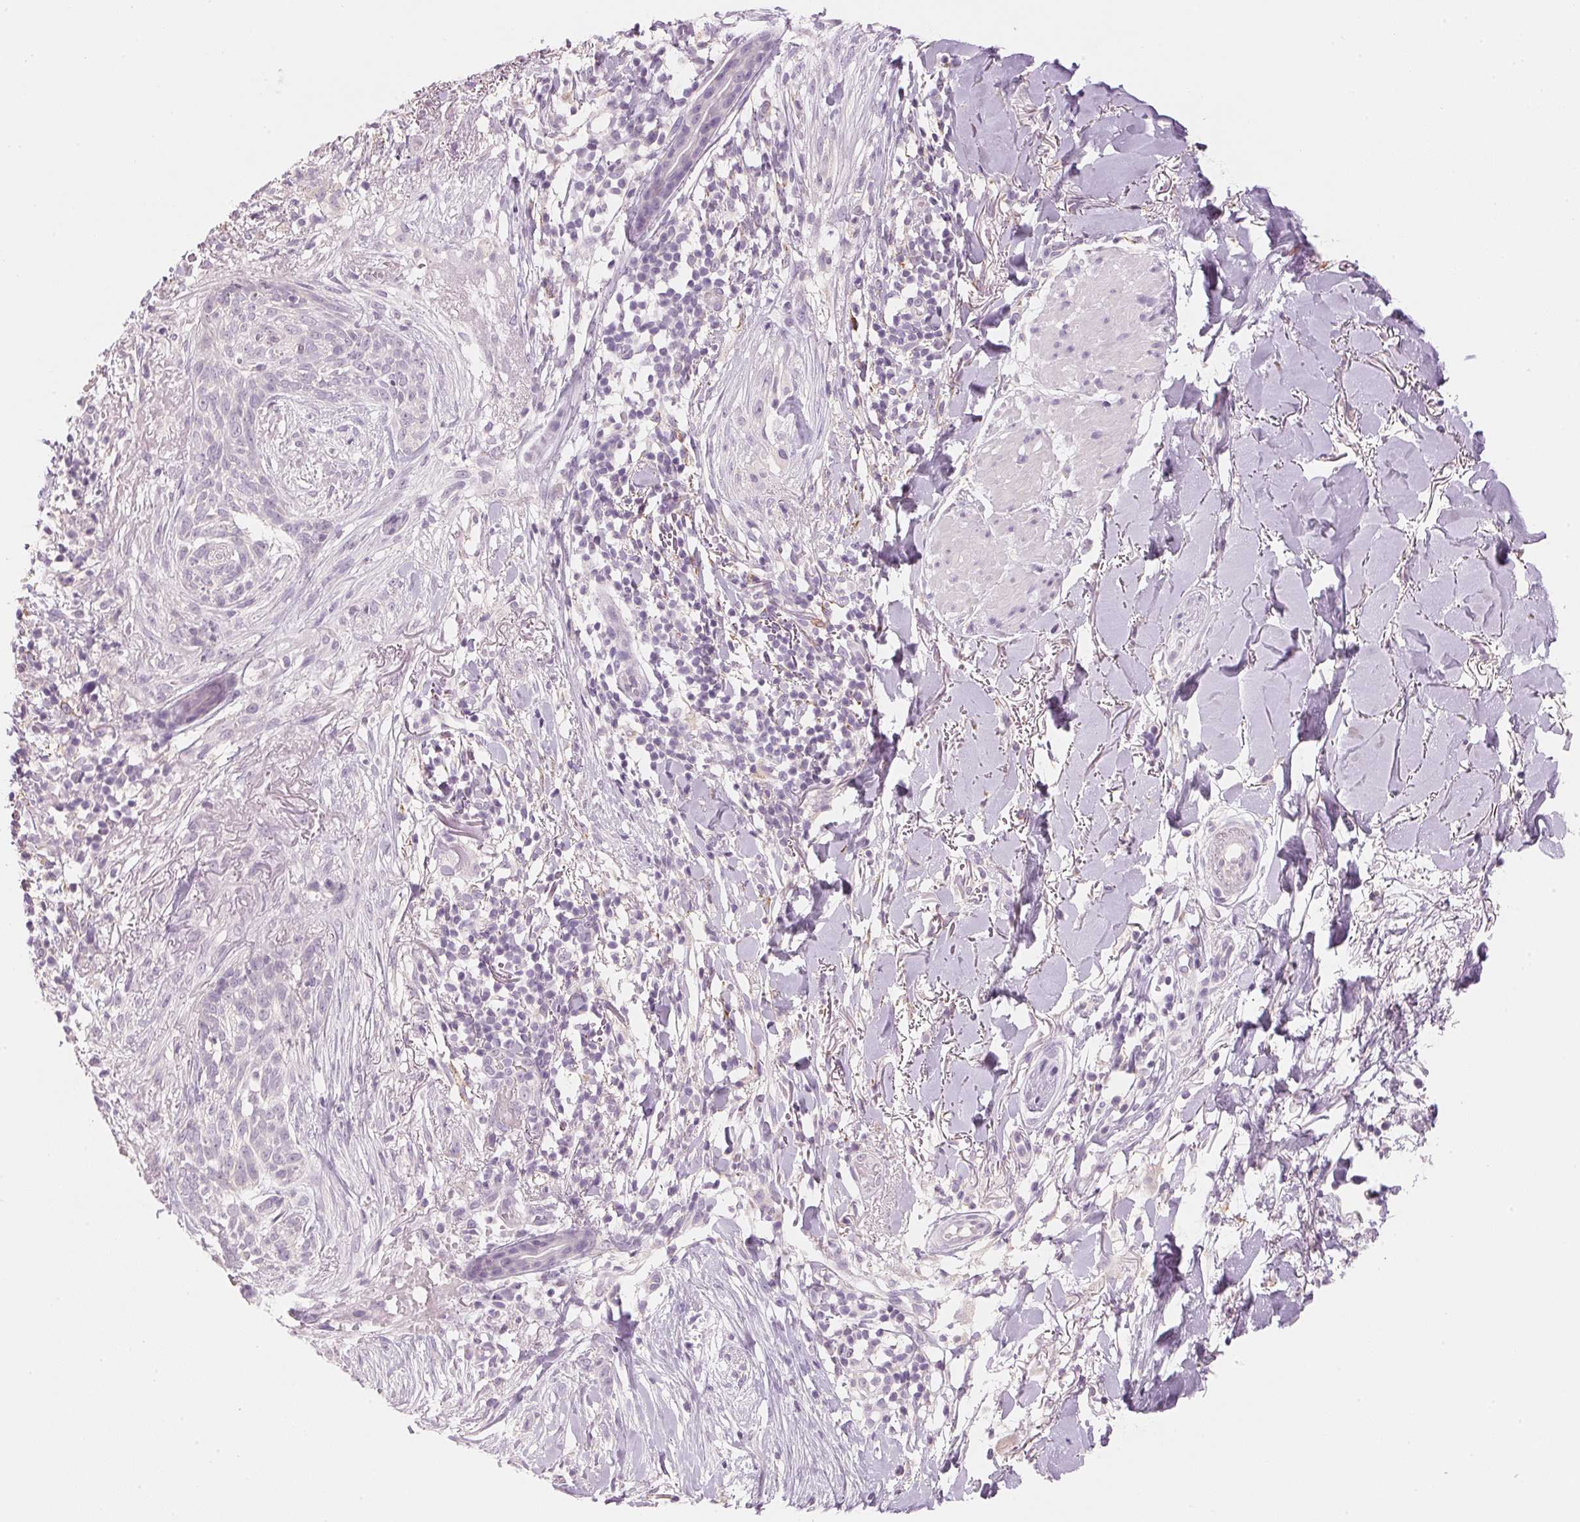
{"staining": {"intensity": "negative", "quantity": "none", "location": "none"}, "tissue": "skin cancer", "cell_type": "Tumor cells", "image_type": "cancer", "snomed": [{"axis": "morphology", "description": "Normal tissue, NOS"}, {"axis": "morphology", "description": "Basal cell carcinoma"}, {"axis": "topography", "description": "Skin"}], "caption": "The photomicrograph displays no staining of tumor cells in skin cancer (basal cell carcinoma). The staining was performed using DAB (3,3'-diaminobenzidine) to visualize the protein expression in brown, while the nuclei were stained in blue with hematoxylin (Magnification: 20x).", "gene": "CYP11B1", "patient": {"sex": "male", "age": 84}}